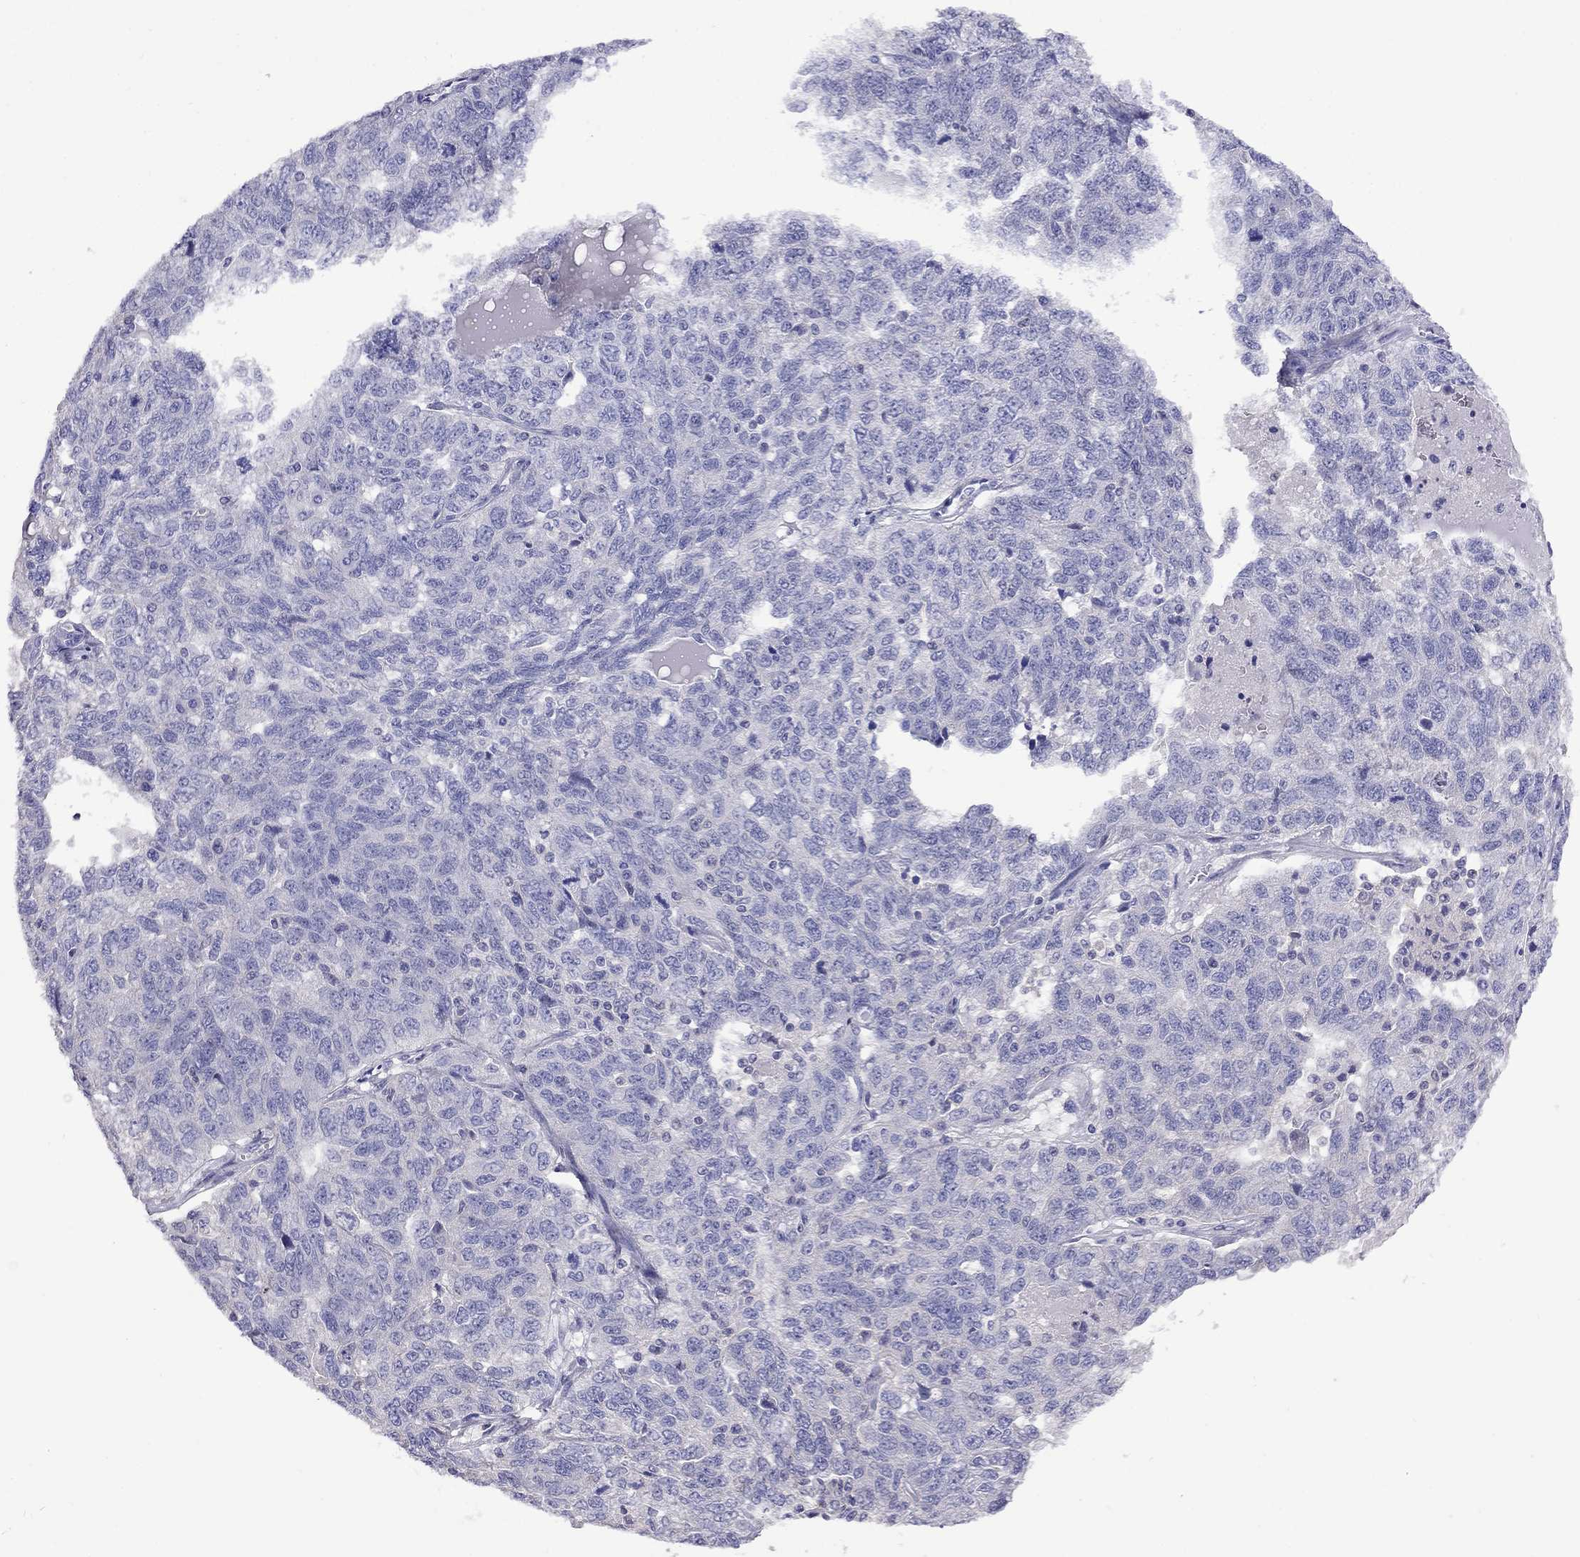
{"staining": {"intensity": "negative", "quantity": "none", "location": "none"}, "tissue": "ovarian cancer", "cell_type": "Tumor cells", "image_type": "cancer", "snomed": [{"axis": "morphology", "description": "Cystadenocarcinoma, serous, NOS"}, {"axis": "topography", "description": "Ovary"}], "caption": "The micrograph exhibits no staining of tumor cells in ovarian cancer.", "gene": "STAR", "patient": {"sex": "female", "age": 71}}